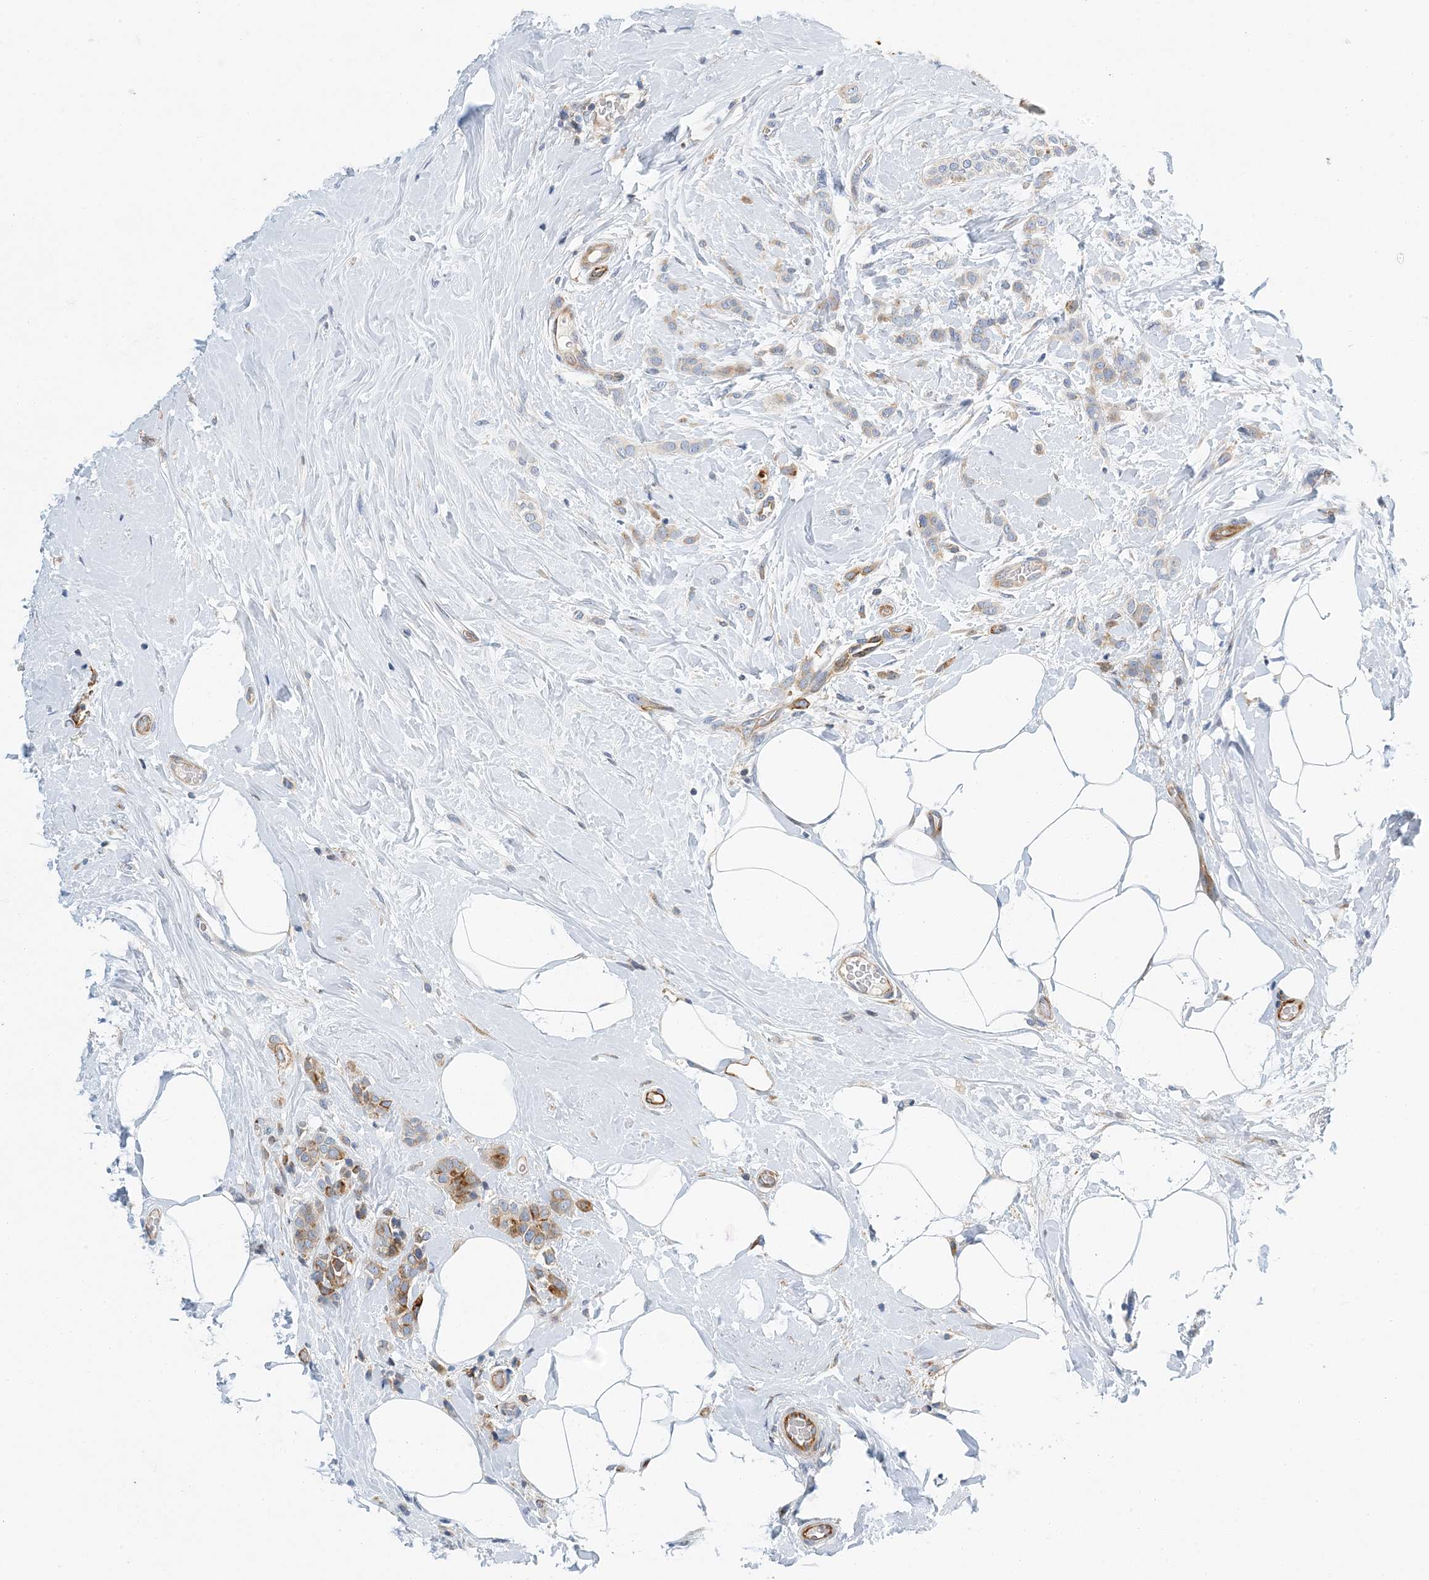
{"staining": {"intensity": "negative", "quantity": "none", "location": "none"}, "tissue": "breast cancer", "cell_type": "Tumor cells", "image_type": "cancer", "snomed": [{"axis": "morphology", "description": "Lobular carcinoma, in situ"}, {"axis": "morphology", "description": "Lobular carcinoma"}, {"axis": "topography", "description": "Breast"}], "caption": "IHC image of neoplastic tissue: human breast lobular carcinoma stained with DAB (3,3'-diaminobenzidine) reveals no significant protein staining in tumor cells.", "gene": "PCDHA2", "patient": {"sex": "female", "age": 41}}